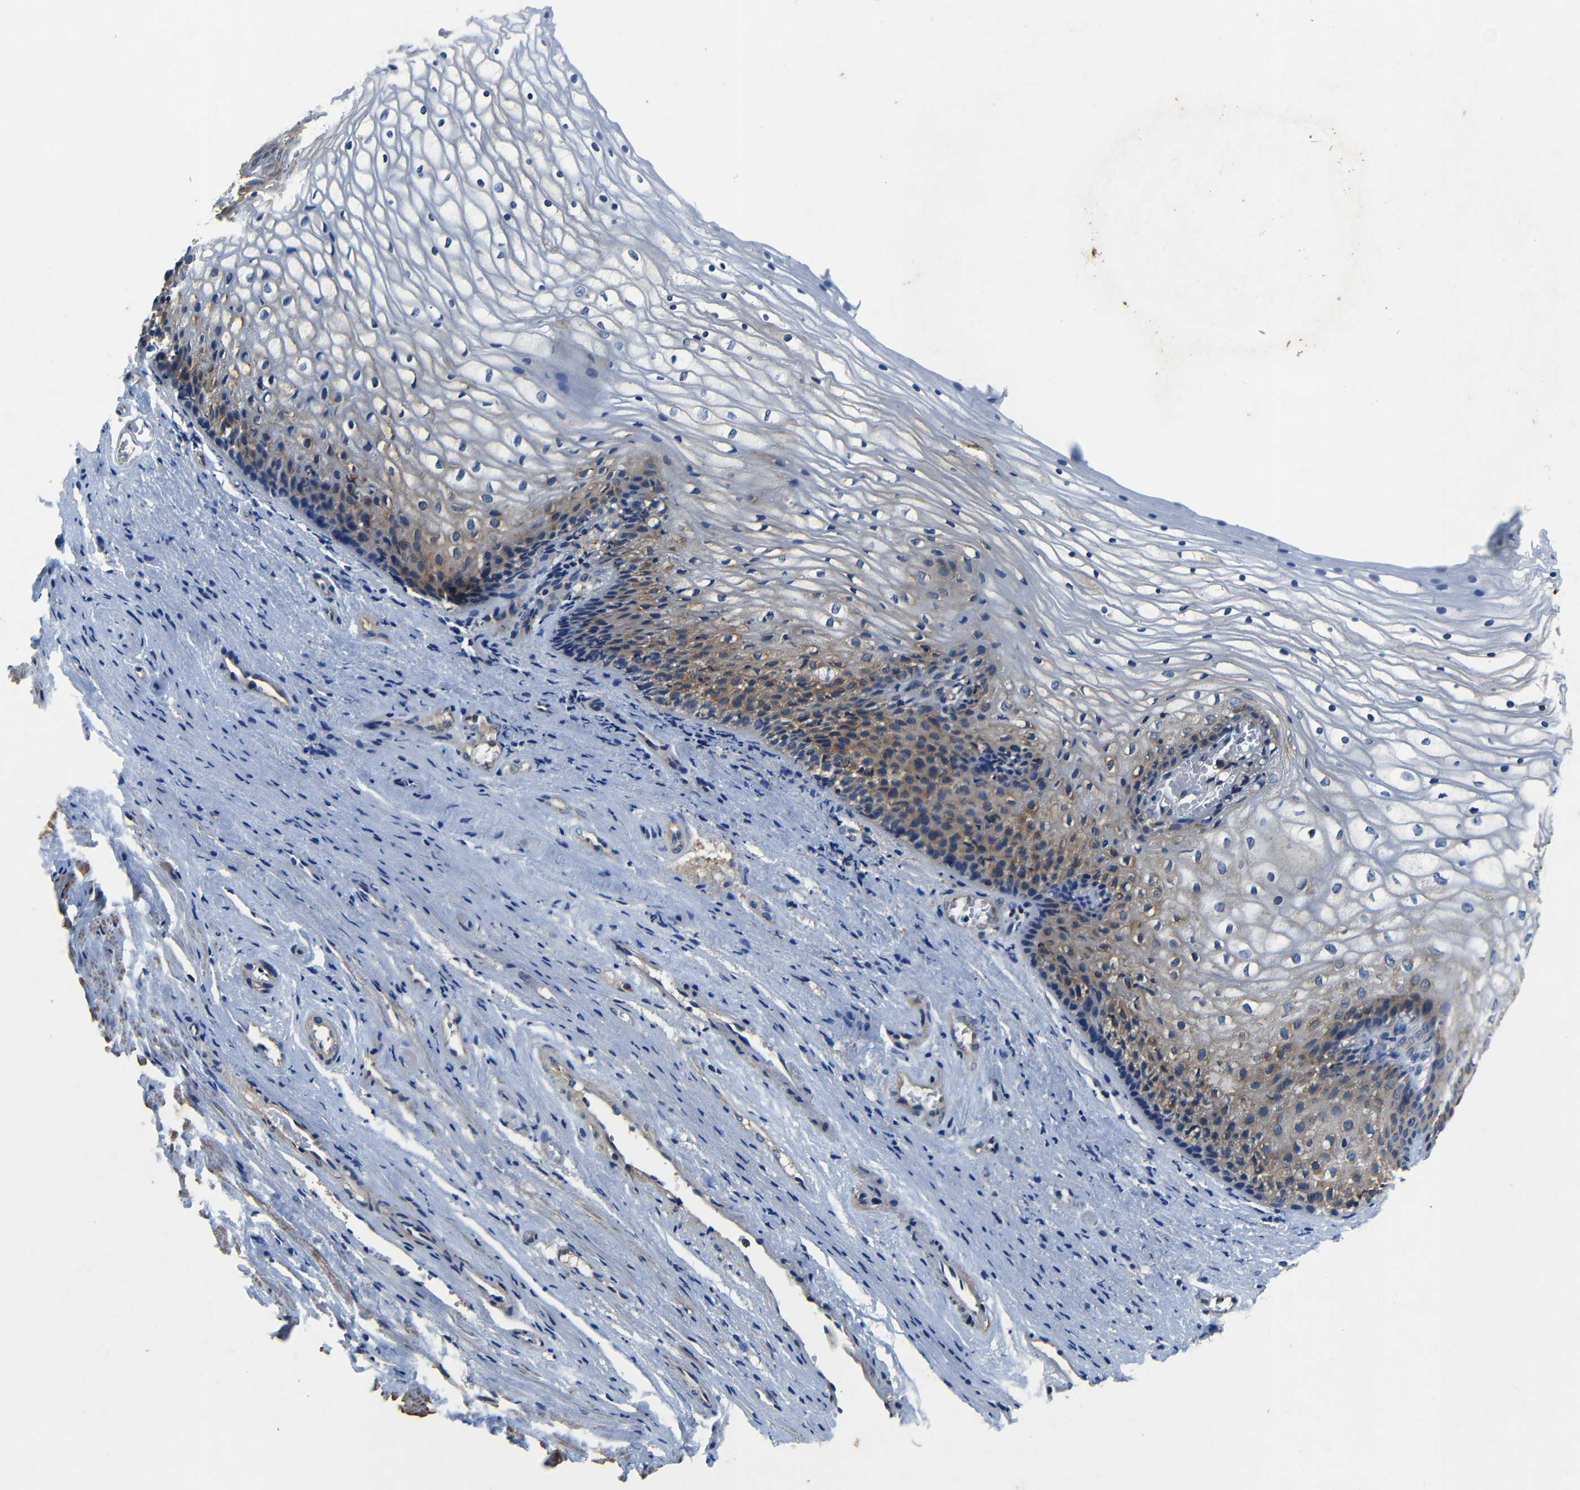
{"staining": {"intensity": "moderate", "quantity": "<25%", "location": "cytoplasmic/membranous"}, "tissue": "vagina", "cell_type": "Squamous epithelial cells", "image_type": "normal", "snomed": [{"axis": "morphology", "description": "Normal tissue, NOS"}, {"axis": "topography", "description": "Vagina"}], "caption": "This image shows immunohistochemistry staining of benign vagina, with low moderate cytoplasmic/membranous expression in approximately <25% of squamous epithelial cells.", "gene": "CNR2", "patient": {"sex": "female", "age": 34}}